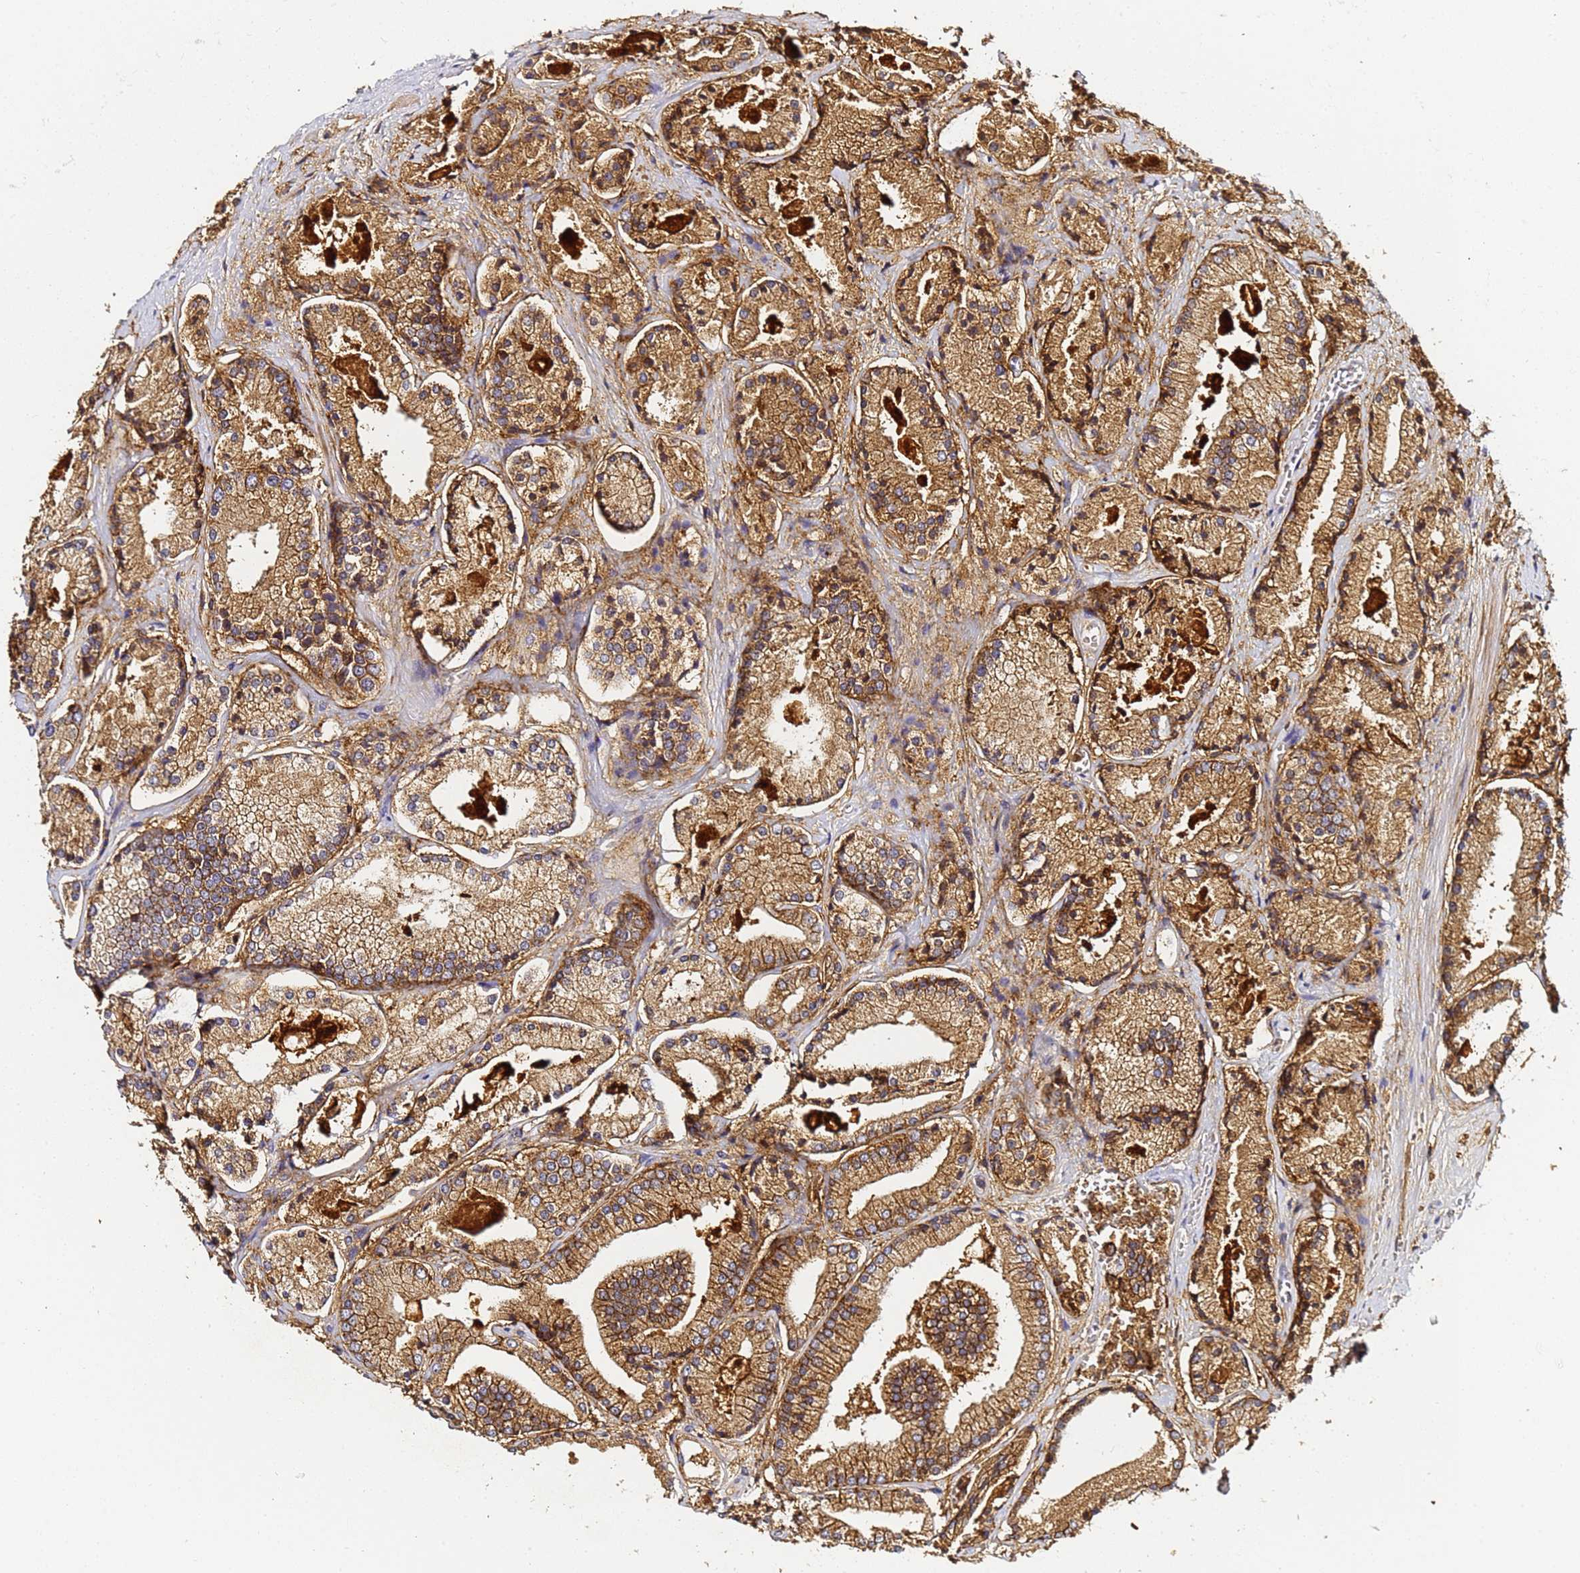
{"staining": {"intensity": "moderate", "quantity": ">75%", "location": "cytoplasmic/membranous"}, "tissue": "prostate cancer", "cell_type": "Tumor cells", "image_type": "cancer", "snomed": [{"axis": "morphology", "description": "Adenocarcinoma, High grade"}, {"axis": "topography", "description": "Prostate"}], "caption": "Prostate high-grade adenocarcinoma stained for a protein reveals moderate cytoplasmic/membranous positivity in tumor cells. Immunohistochemistry (ihc) stains the protein in brown and the nuclei are stained blue.", "gene": "LRRC69", "patient": {"sex": "male", "age": 67}}